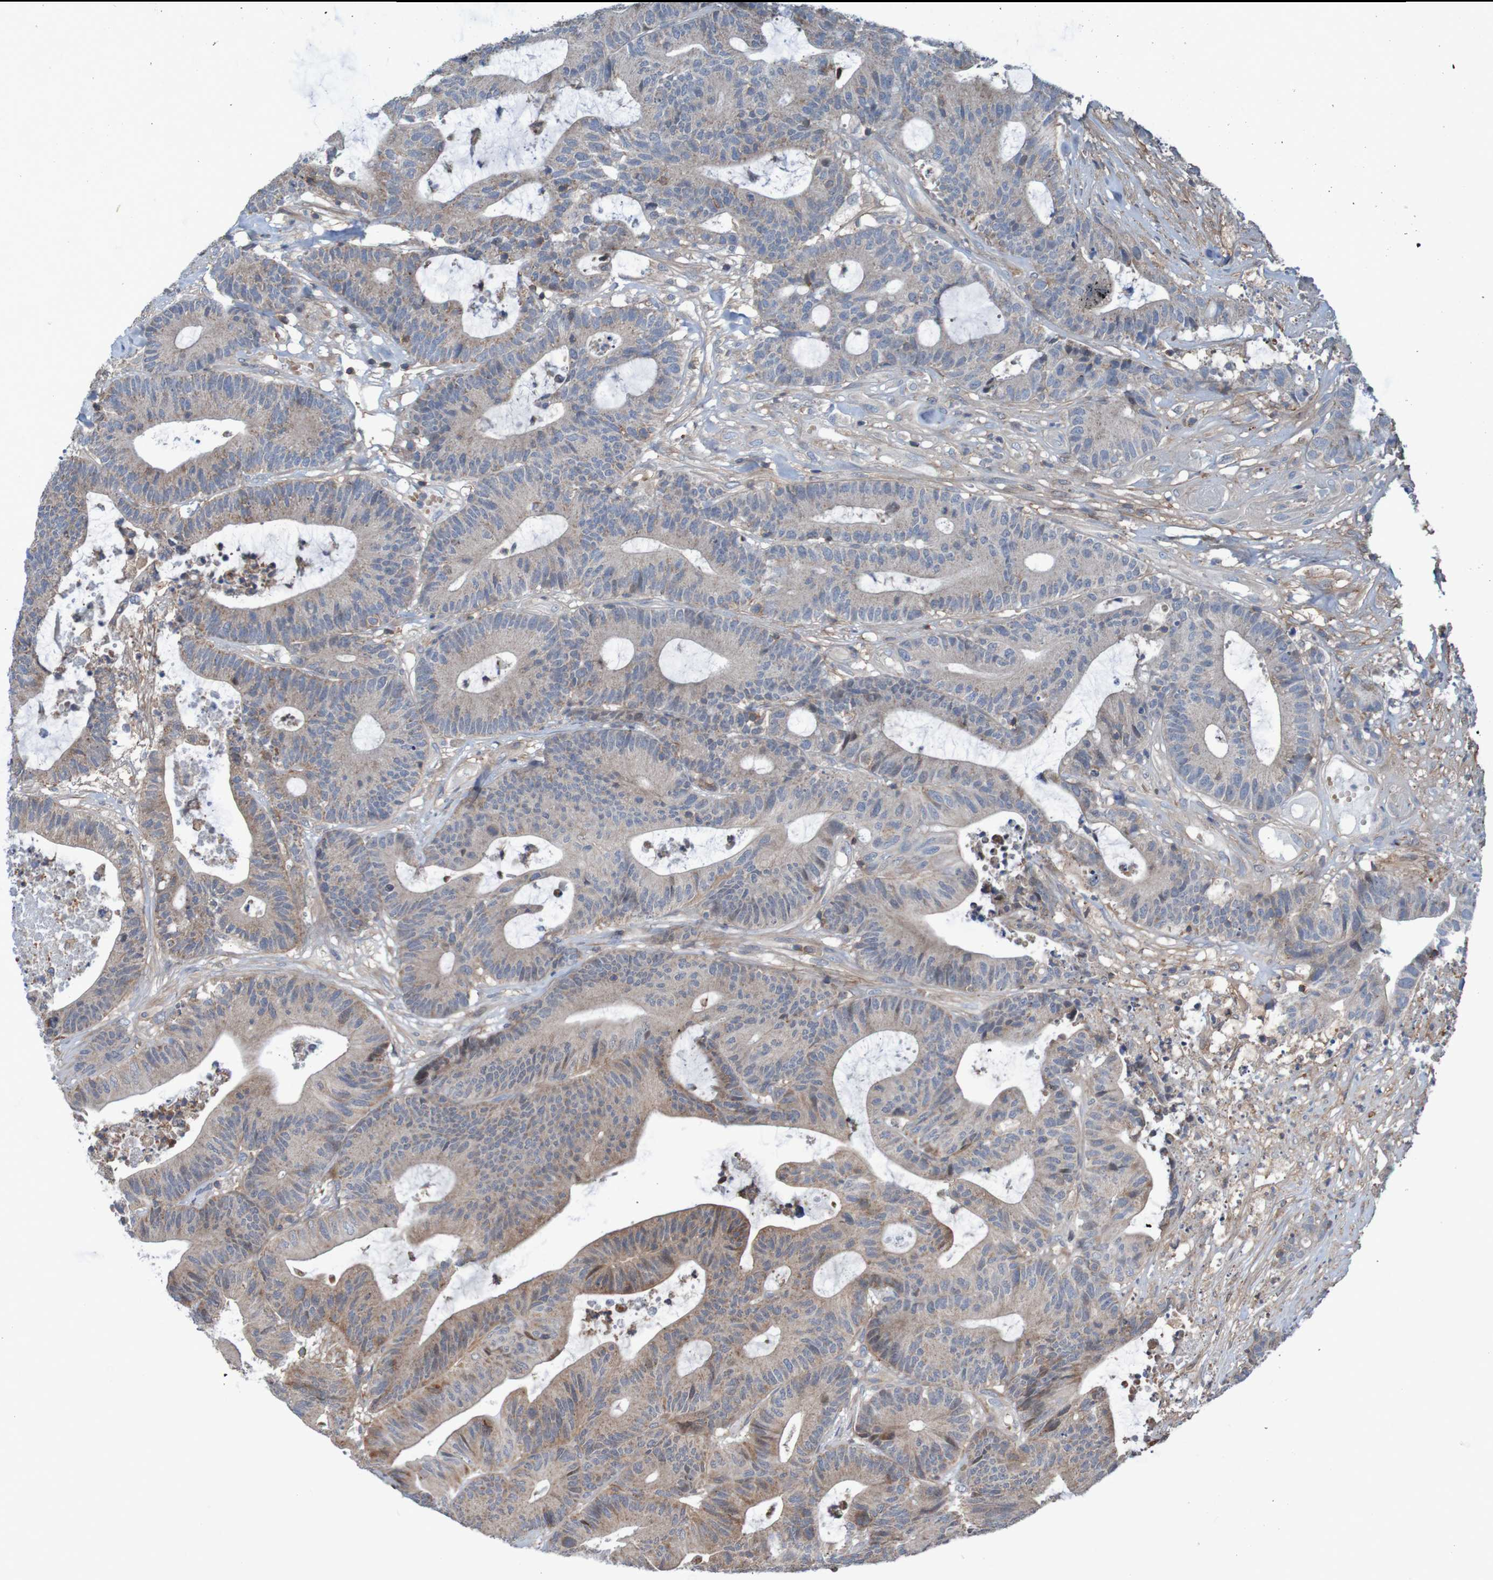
{"staining": {"intensity": "weak", "quantity": ">75%", "location": "cytoplasmic/membranous,nuclear"}, "tissue": "colorectal cancer", "cell_type": "Tumor cells", "image_type": "cancer", "snomed": [{"axis": "morphology", "description": "Adenocarcinoma, NOS"}, {"axis": "topography", "description": "Colon"}], "caption": "DAB immunohistochemical staining of colorectal cancer shows weak cytoplasmic/membranous and nuclear protein positivity in about >75% of tumor cells.", "gene": "PDGFB", "patient": {"sex": "female", "age": 84}}